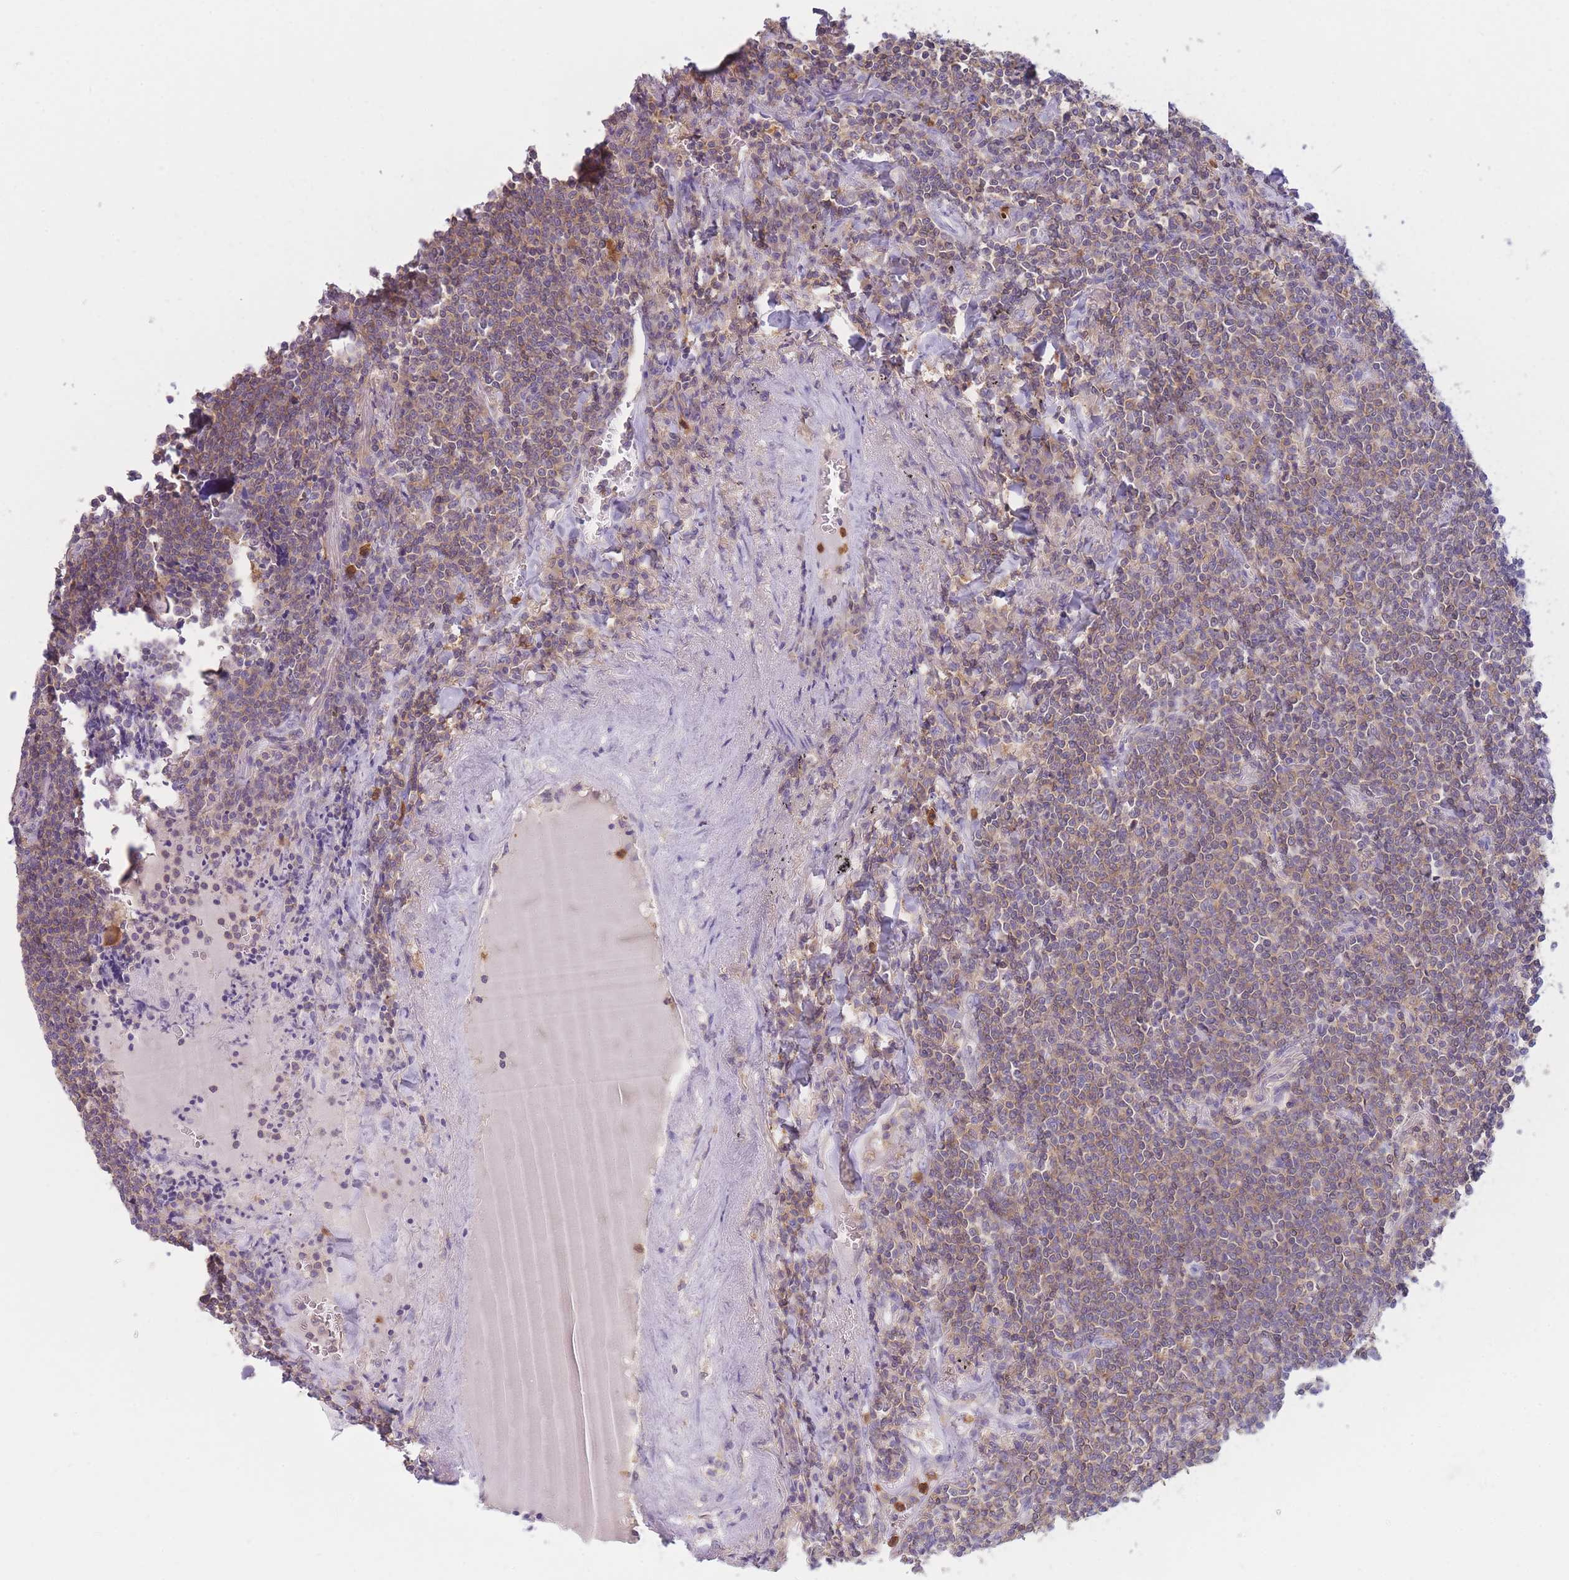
{"staining": {"intensity": "weak", "quantity": "25%-75%", "location": "cytoplasmic/membranous"}, "tissue": "lymphoma", "cell_type": "Tumor cells", "image_type": "cancer", "snomed": [{"axis": "morphology", "description": "Malignant lymphoma, non-Hodgkin's type, Low grade"}, {"axis": "topography", "description": "Lung"}], "caption": "About 25%-75% of tumor cells in lymphoma demonstrate weak cytoplasmic/membranous protein staining as visualized by brown immunohistochemical staining.", "gene": "ST3GAL4", "patient": {"sex": "female", "age": 71}}